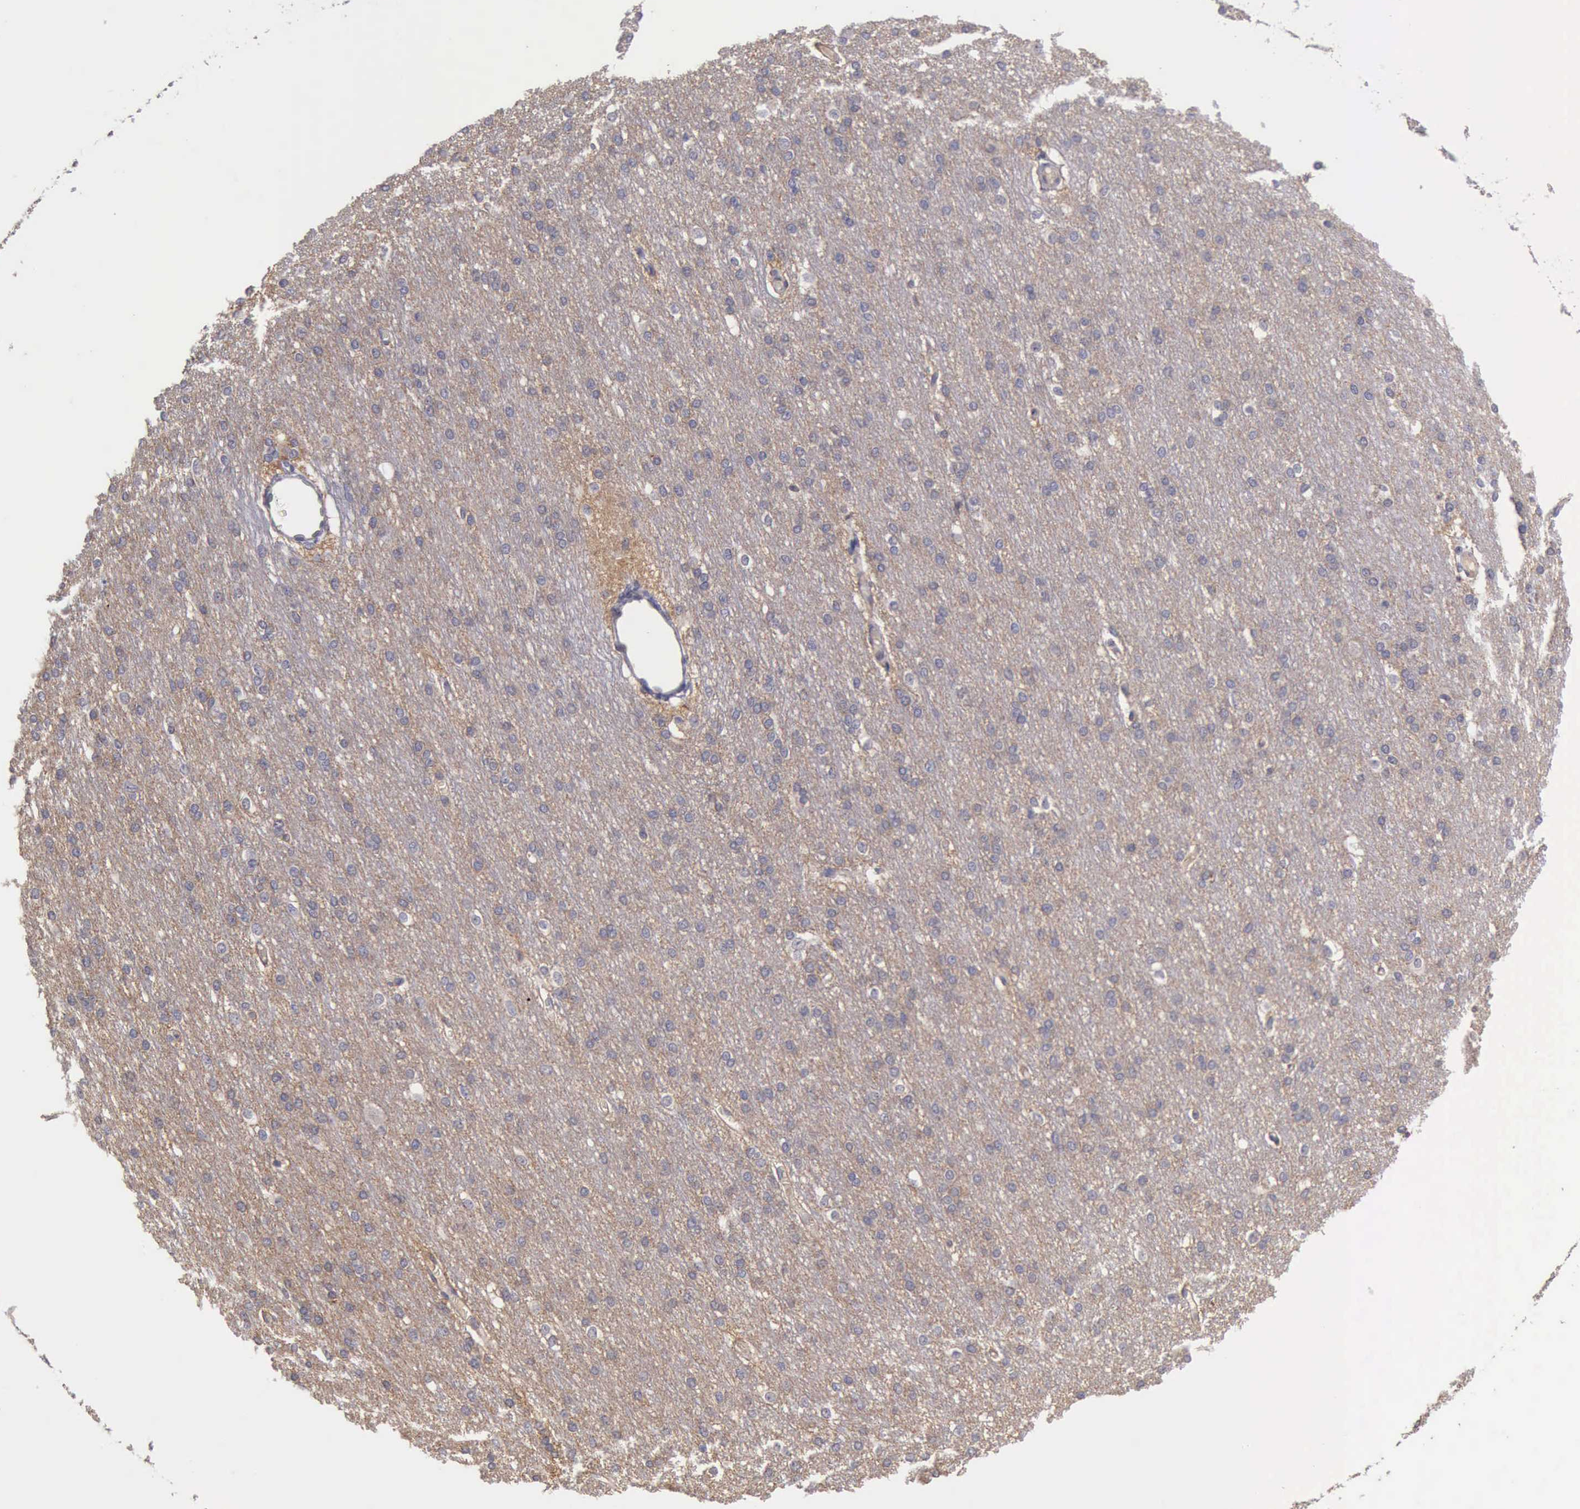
{"staining": {"intensity": "negative", "quantity": "none", "location": "none"}, "tissue": "cerebral cortex", "cell_type": "Endothelial cells", "image_type": "normal", "snomed": [{"axis": "morphology", "description": "Normal tissue, NOS"}, {"axis": "morphology", "description": "Inflammation, NOS"}, {"axis": "topography", "description": "Cerebral cortex"}], "caption": "This is an immunohistochemistry image of unremarkable human cerebral cortex. There is no staining in endothelial cells.", "gene": "KCND1", "patient": {"sex": "male", "age": 6}}